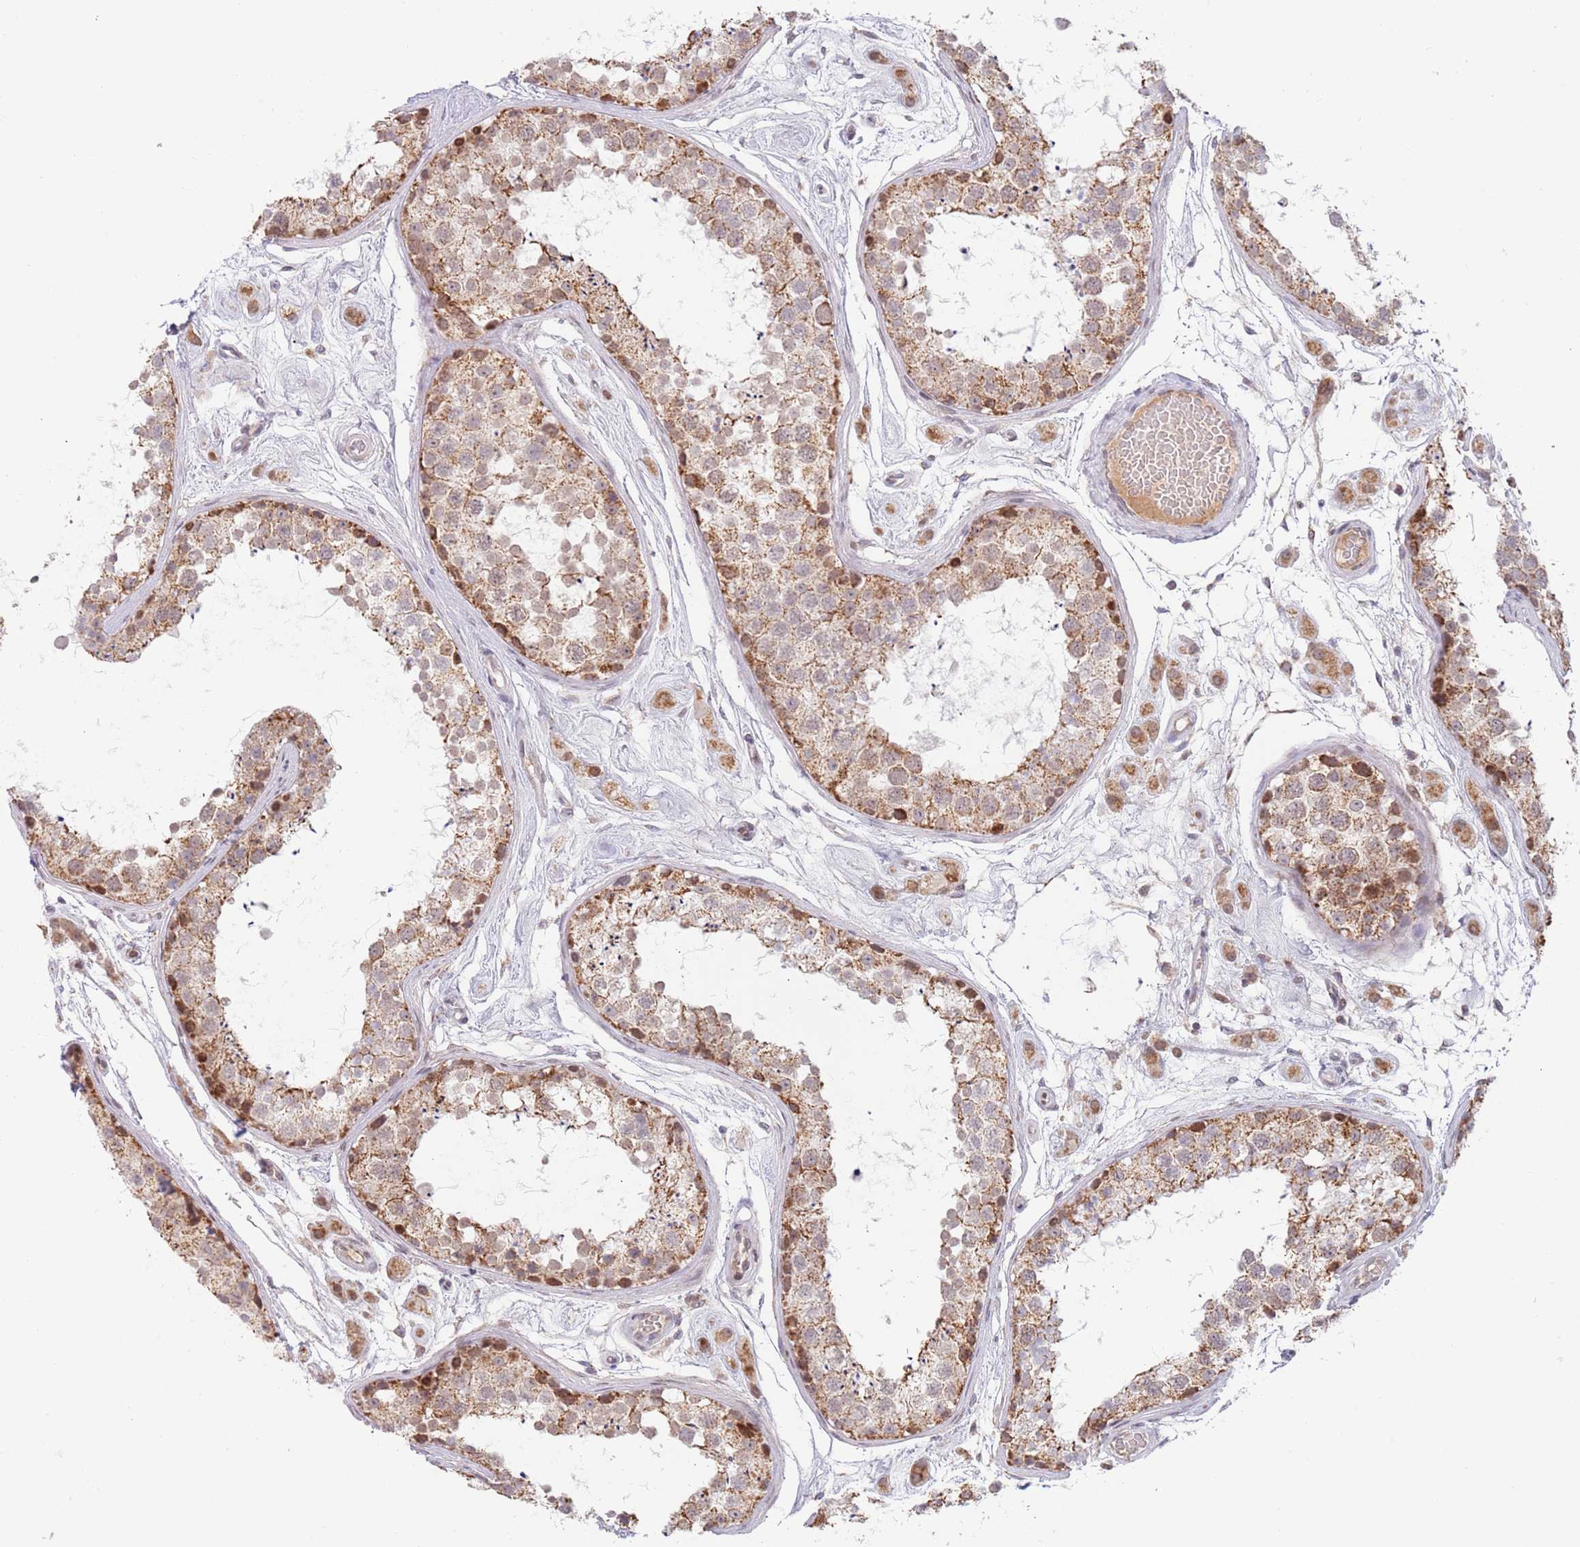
{"staining": {"intensity": "moderate", "quantity": ">75%", "location": "cytoplasmic/membranous"}, "tissue": "testis", "cell_type": "Cells in seminiferous ducts", "image_type": "normal", "snomed": [{"axis": "morphology", "description": "Normal tissue, NOS"}, {"axis": "topography", "description": "Testis"}], "caption": "DAB (3,3'-diaminobenzidine) immunohistochemical staining of normal testis exhibits moderate cytoplasmic/membranous protein positivity in approximately >75% of cells in seminiferous ducts. (Brightfield microscopy of DAB IHC at high magnification).", "gene": "TIMM13", "patient": {"sex": "male", "age": 25}}